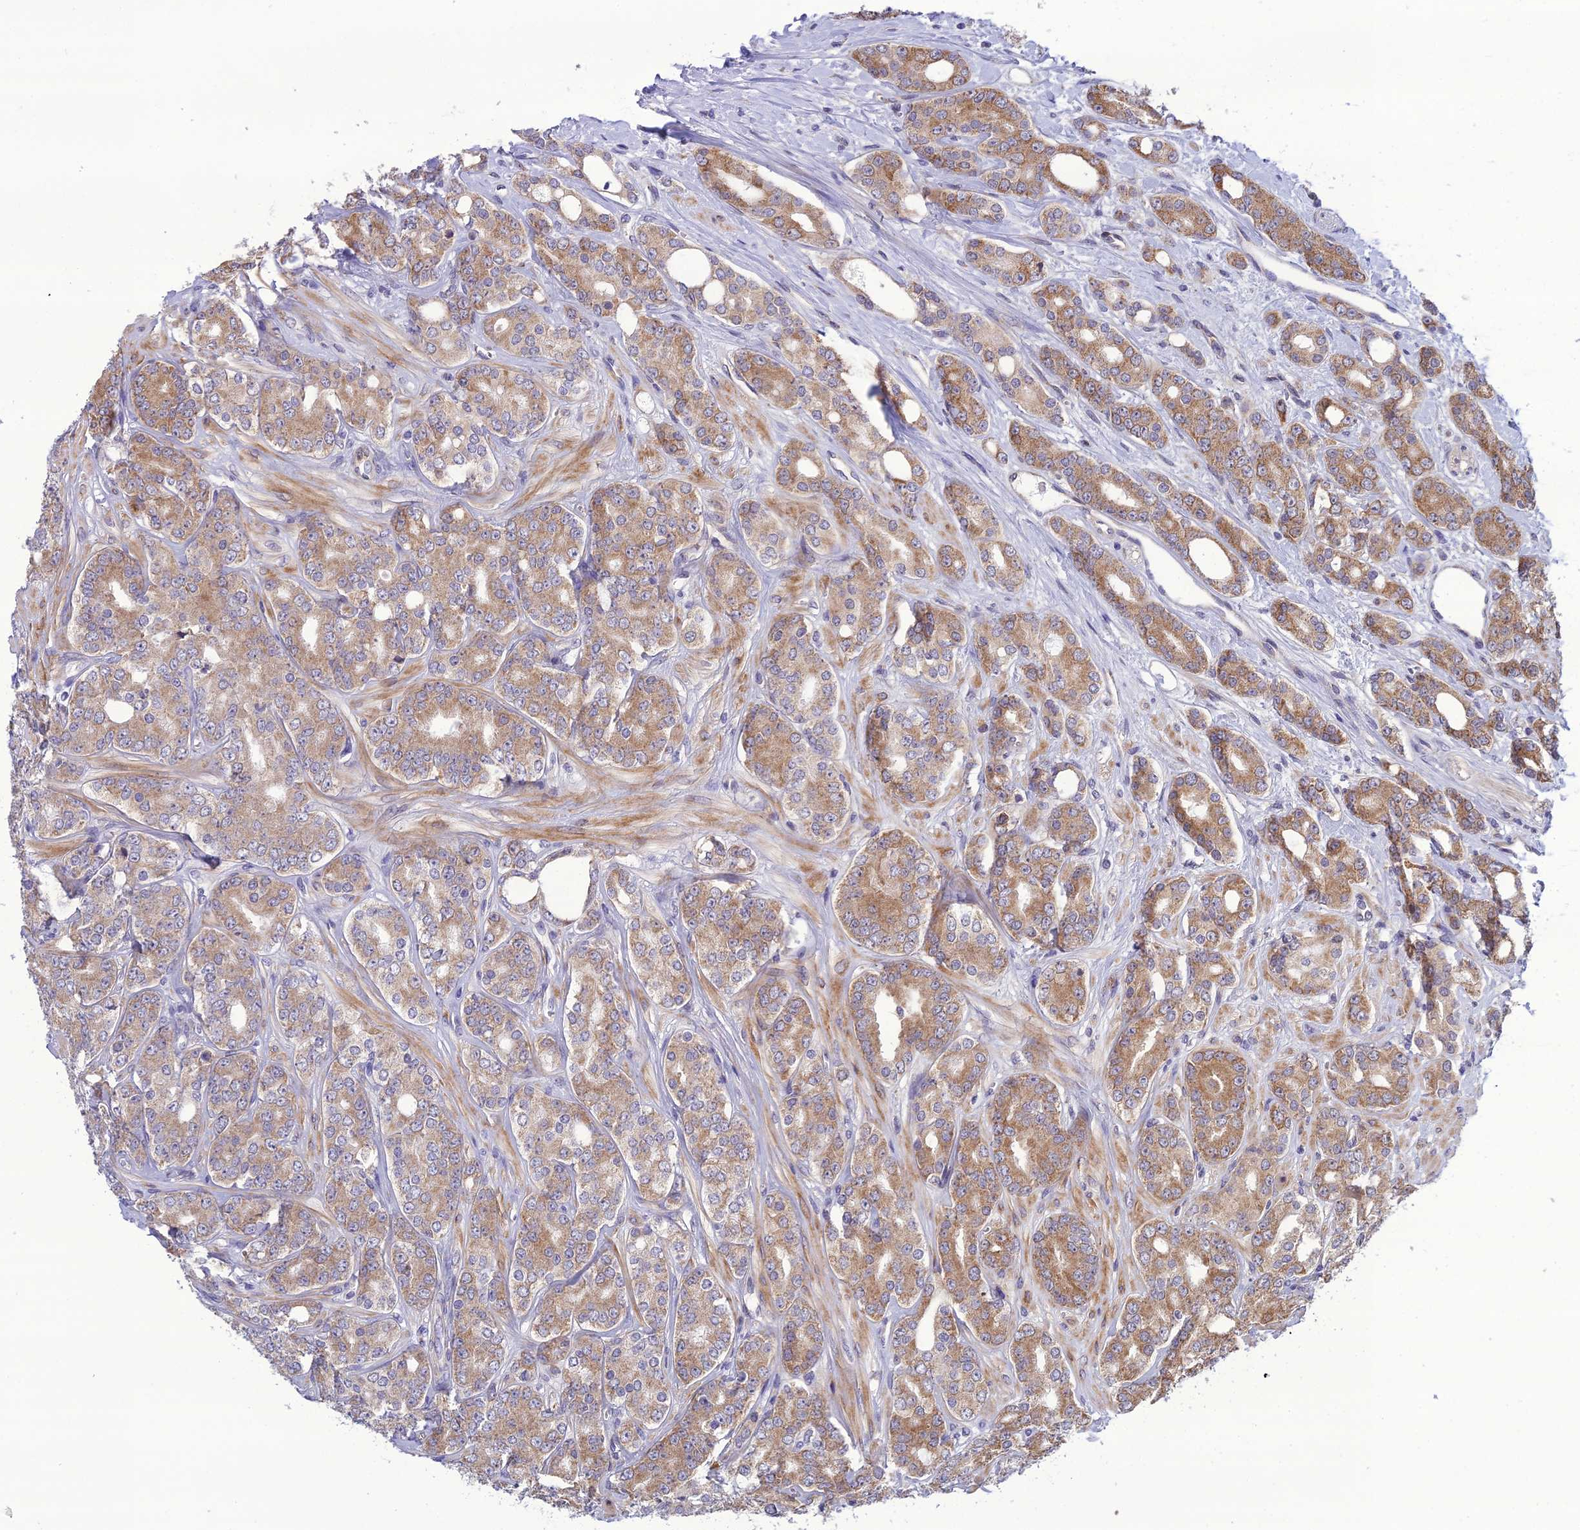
{"staining": {"intensity": "moderate", "quantity": ">75%", "location": "cytoplasmic/membranous"}, "tissue": "prostate cancer", "cell_type": "Tumor cells", "image_type": "cancer", "snomed": [{"axis": "morphology", "description": "Adenocarcinoma, High grade"}, {"axis": "topography", "description": "Prostate"}], "caption": "IHC of human adenocarcinoma (high-grade) (prostate) shows medium levels of moderate cytoplasmic/membranous staining in about >75% of tumor cells.", "gene": "NODAL", "patient": {"sex": "male", "age": 62}}